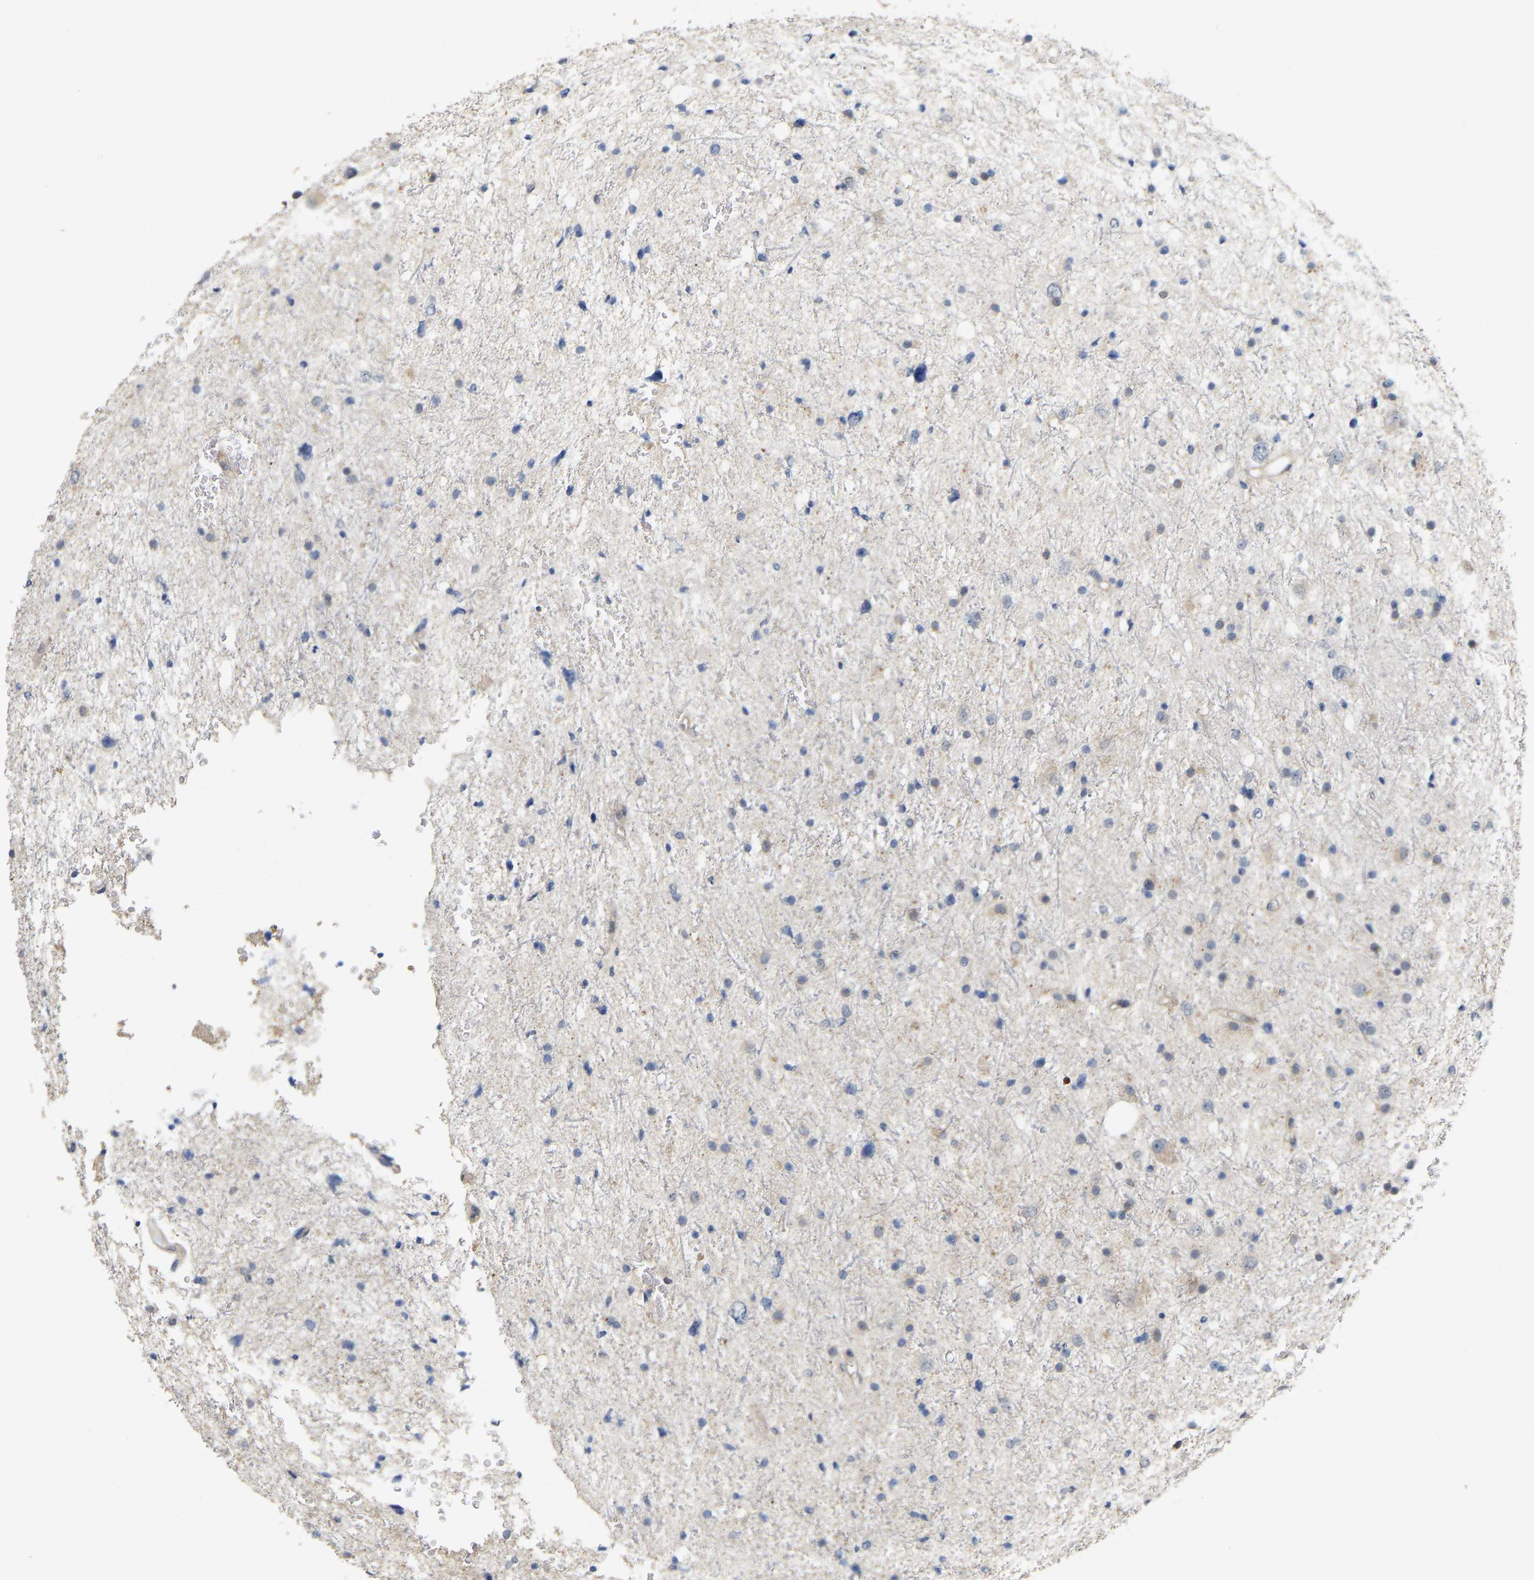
{"staining": {"intensity": "weak", "quantity": "<25%", "location": "cytoplasmic/membranous"}, "tissue": "glioma", "cell_type": "Tumor cells", "image_type": "cancer", "snomed": [{"axis": "morphology", "description": "Glioma, malignant, Low grade"}, {"axis": "topography", "description": "Brain"}], "caption": "The micrograph demonstrates no significant staining in tumor cells of glioma. (Stains: DAB immunohistochemistry (IHC) with hematoxylin counter stain, Microscopy: brightfield microscopy at high magnification).", "gene": "RUVBL1", "patient": {"sex": "female", "age": 37}}